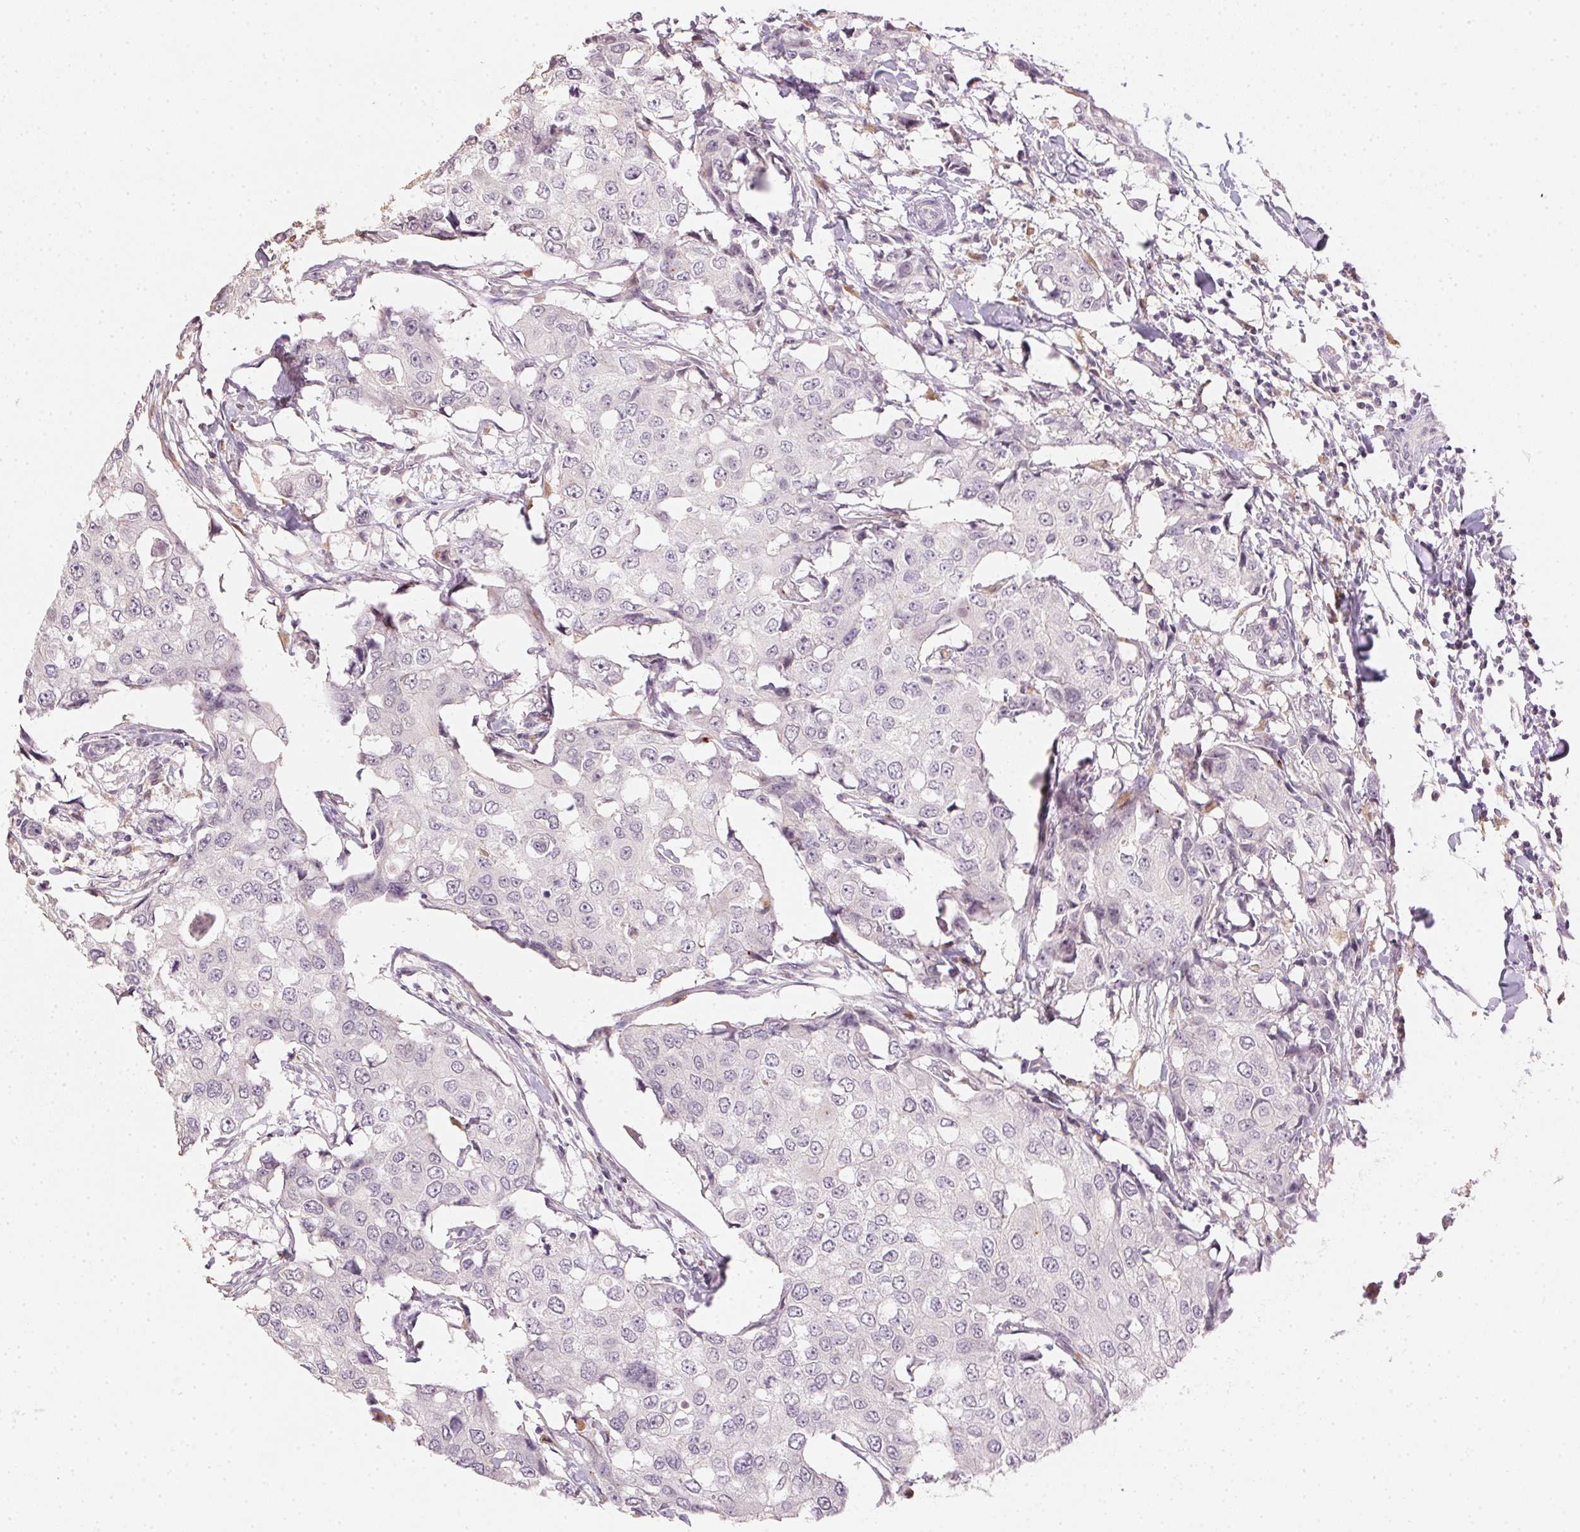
{"staining": {"intensity": "negative", "quantity": "none", "location": "none"}, "tissue": "breast cancer", "cell_type": "Tumor cells", "image_type": "cancer", "snomed": [{"axis": "morphology", "description": "Duct carcinoma"}, {"axis": "topography", "description": "Breast"}], "caption": "Human breast cancer (invasive ductal carcinoma) stained for a protein using immunohistochemistry (IHC) demonstrates no expression in tumor cells.", "gene": "SLC6A18", "patient": {"sex": "female", "age": 27}}